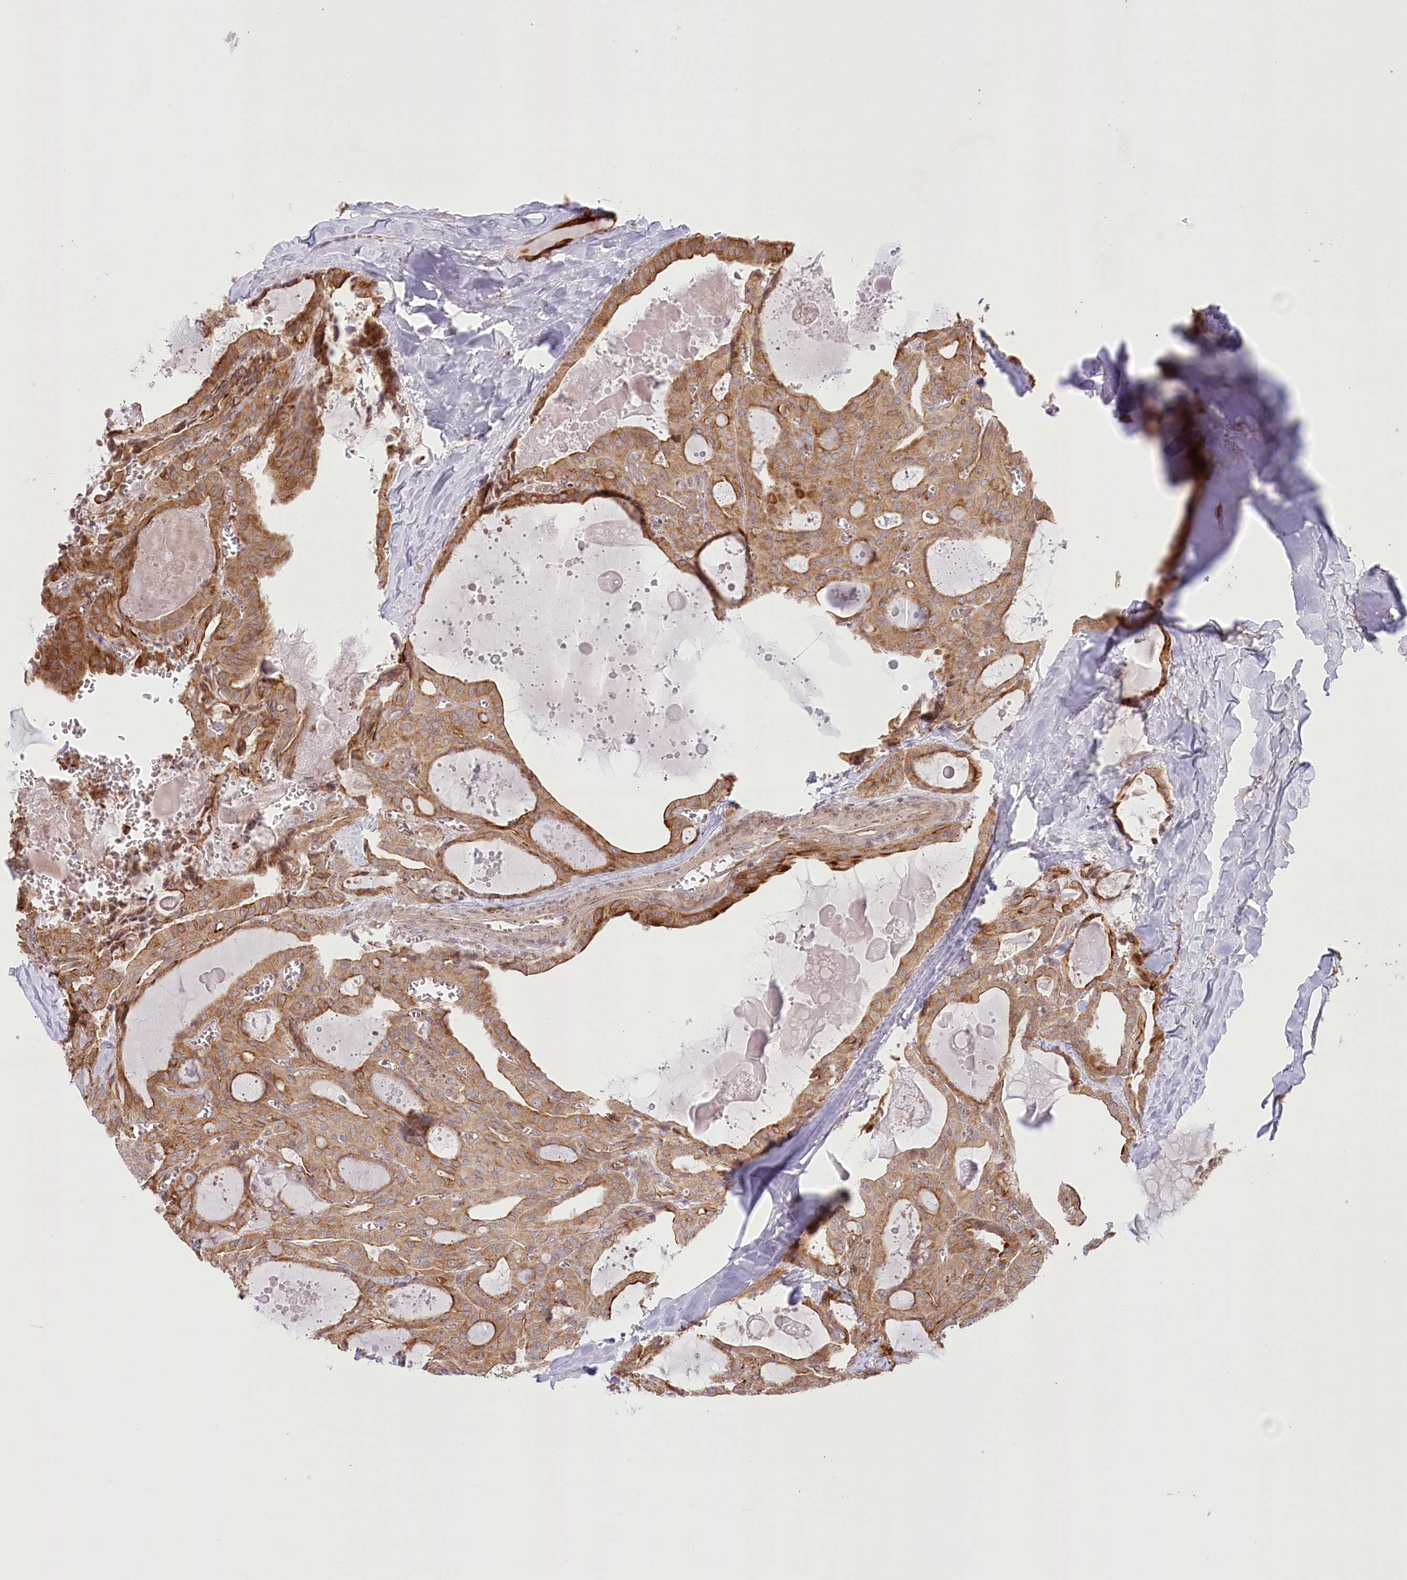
{"staining": {"intensity": "moderate", "quantity": ">75%", "location": "cytoplasmic/membranous"}, "tissue": "thyroid cancer", "cell_type": "Tumor cells", "image_type": "cancer", "snomed": [{"axis": "morphology", "description": "Papillary adenocarcinoma, NOS"}, {"axis": "topography", "description": "Thyroid gland"}], "caption": "Immunohistochemical staining of papillary adenocarcinoma (thyroid) shows medium levels of moderate cytoplasmic/membranous protein positivity in approximately >75% of tumor cells.", "gene": "COMMD3", "patient": {"sex": "male", "age": 52}}